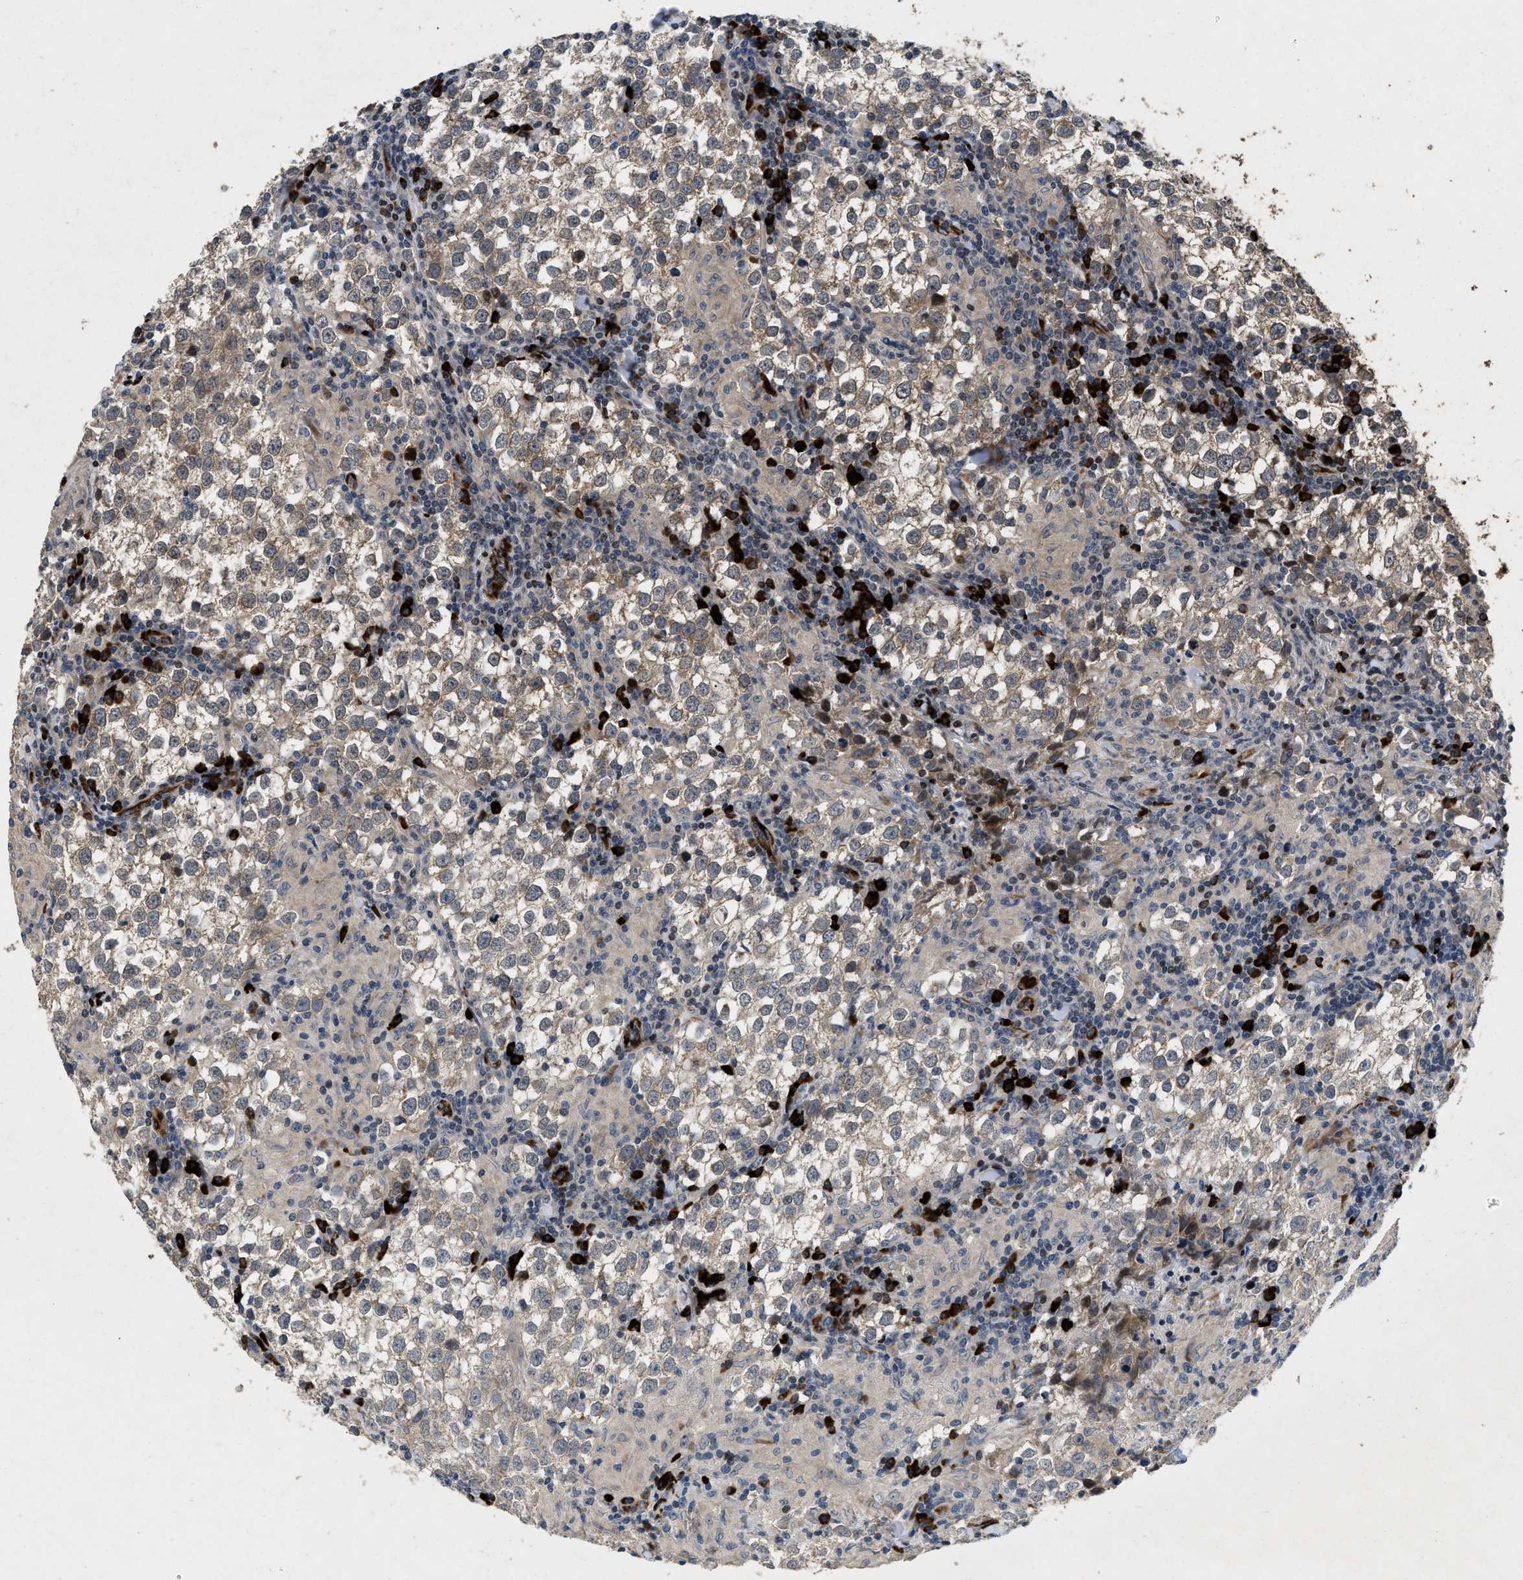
{"staining": {"intensity": "weak", "quantity": ">75%", "location": "cytoplasmic/membranous"}, "tissue": "testis cancer", "cell_type": "Tumor cells", "image_type": "cancer", "snomed": [{"axis": "morphology", "description": "Seminoma, NOS"}, {"axis": "morphology", "description": "Carcinoma, Embryonal, NOS"}, {"axis": "topography", "description": "Testis"}], "caption": "IHC of human testis seminoma demonstrates low levels of weak cytoplasmic/membranous positivity in approximately >75% of tumor cells.", "gene": "HSPA12B", "patient": {"sex": "male", "age": 36}}